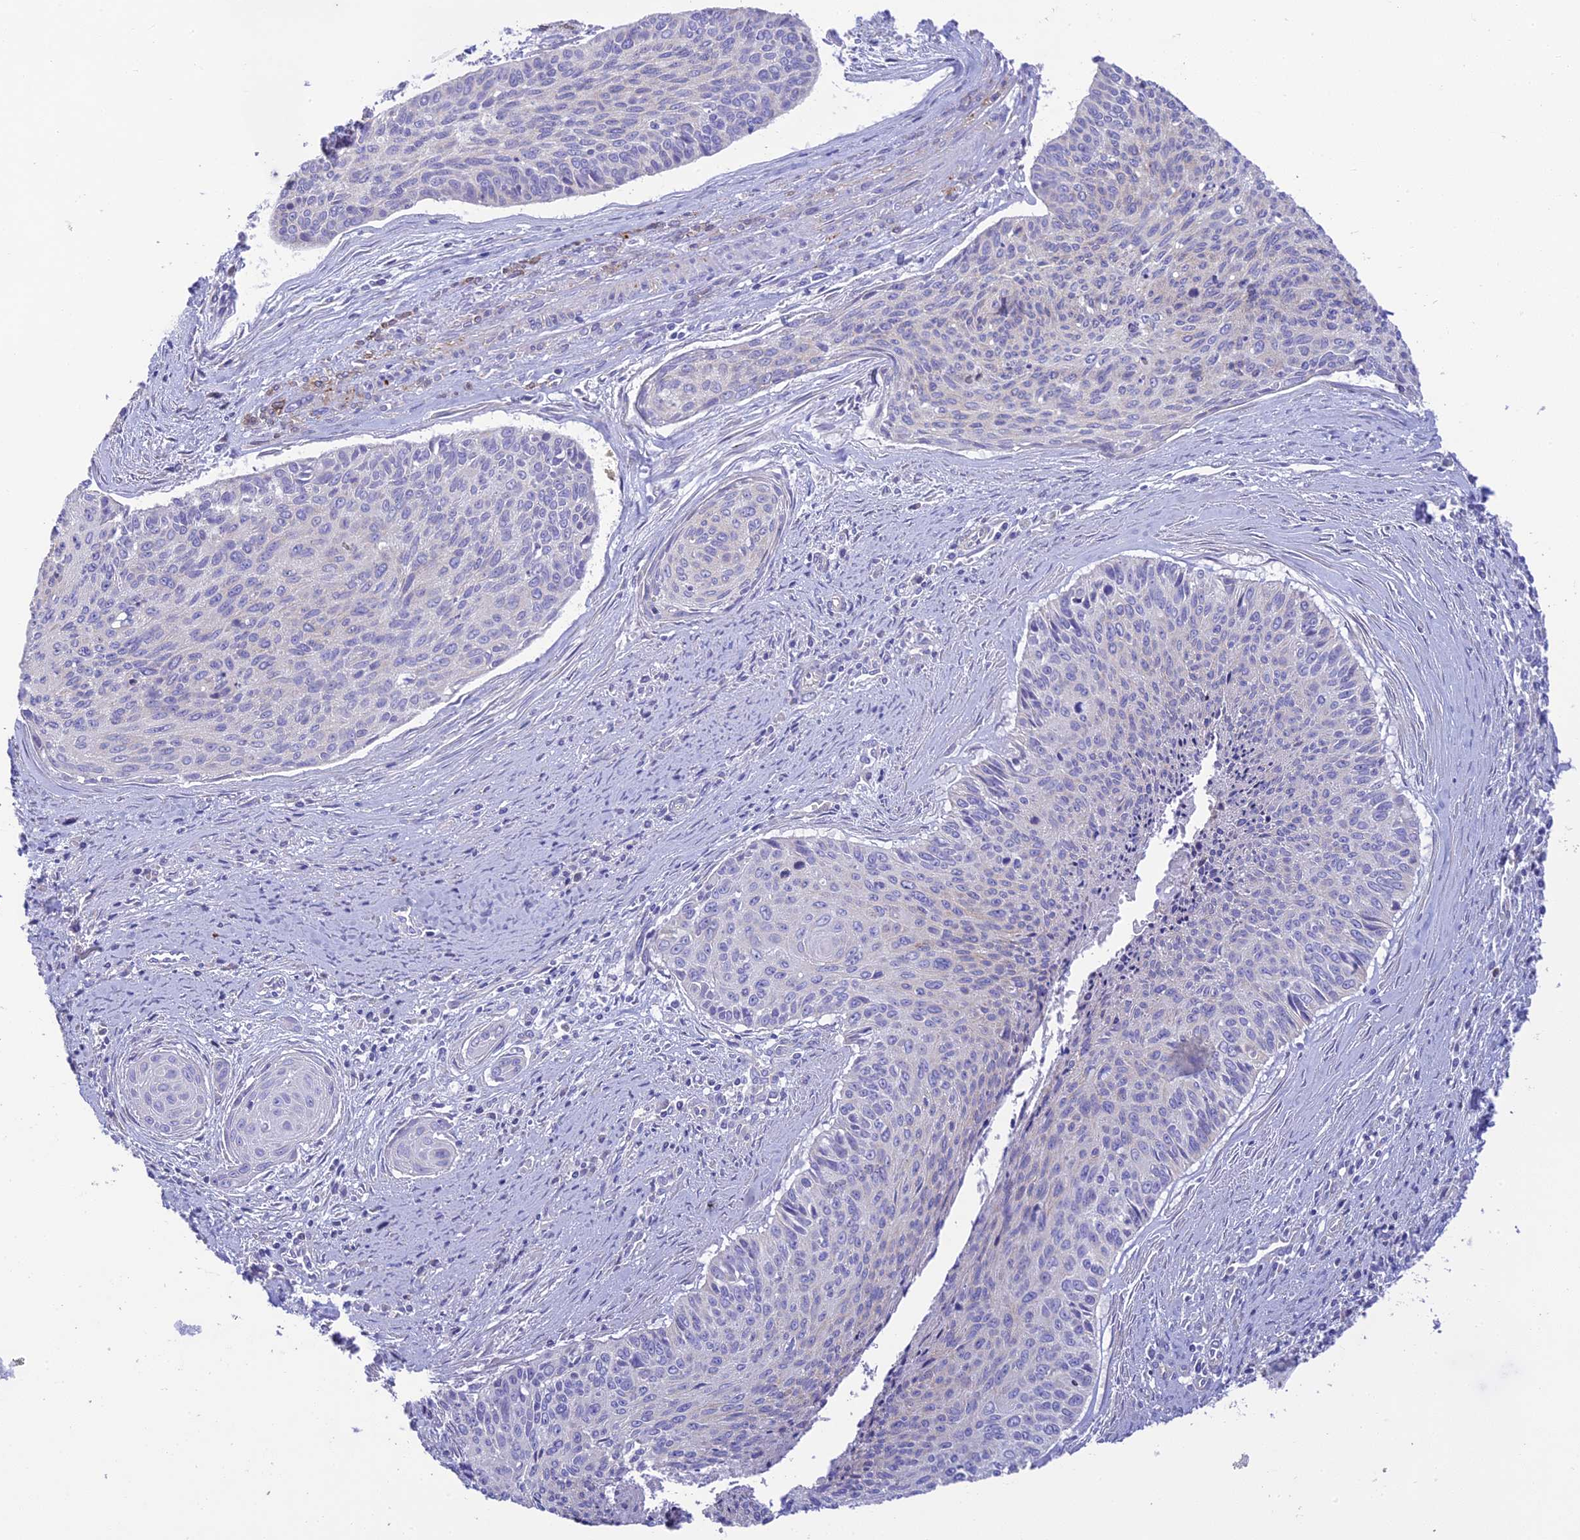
{"staining": {"intensity": "negative", "quantity": "none", "location": "none"}, "tissue": "cervical cancer", "cell_type": "Tumor cells", "image_type": "cancer", "snomed": [{"axis": "morphology", "description": "Squamous cell carcinoma, NOS"}, {"axis": "topography", "description": "Cervix"}], "caption": "Immunohistochemical staining of cervical cancer demonstrates no significant staining in tumor cells.", "gene": "HSD17B2", "patient": {"sex": "female", "age": 55}}